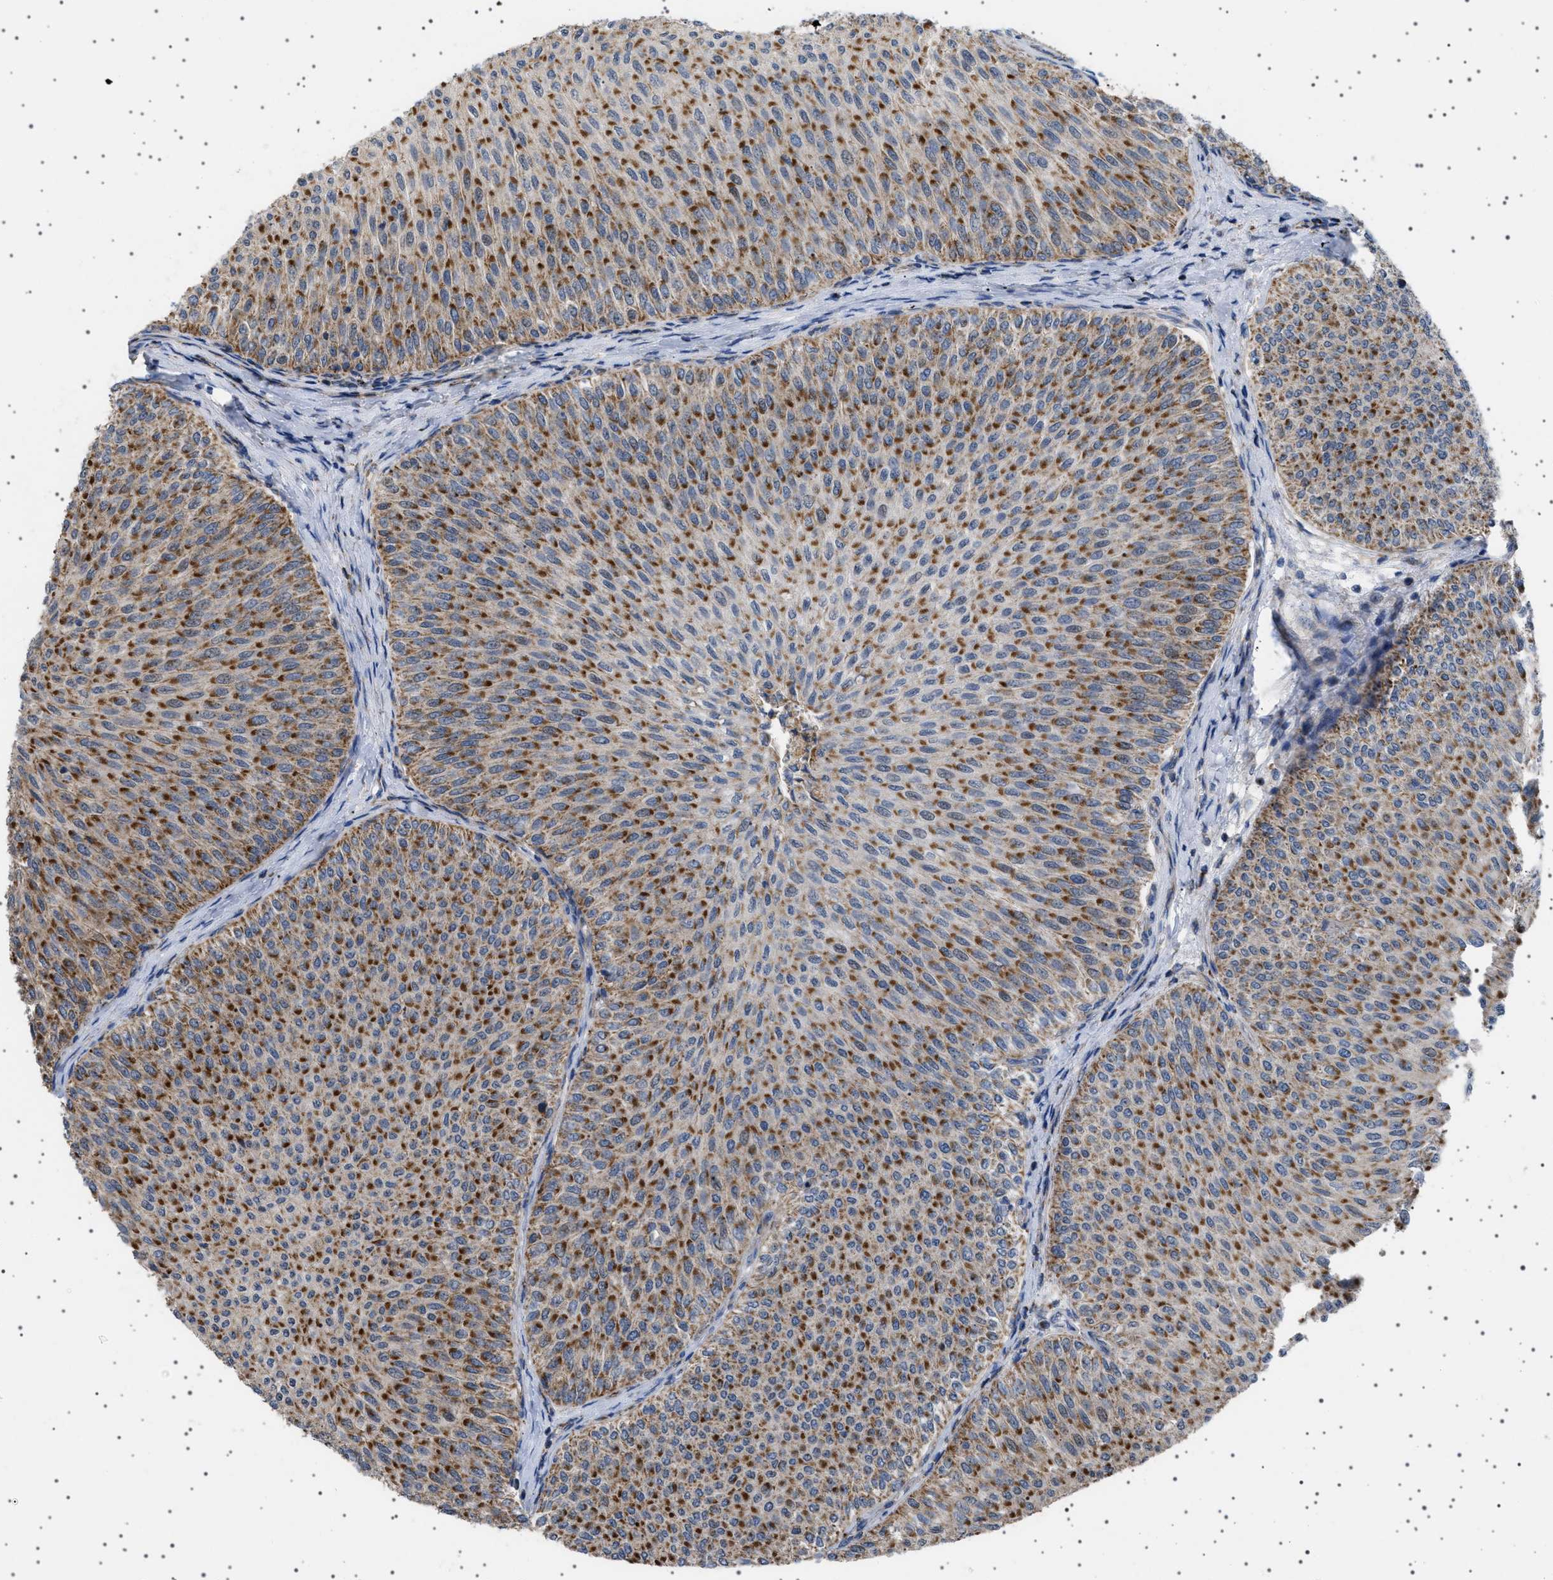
{"staining": {"intensity": "strong", "quantity": ">75%", "location": "cytoplasmic/membranous"}, "tissue": "urothelial cancer", "cell_type": "Tumor cells", "image_type": "cancer", "snomed": [{"axis": "morphology", "description": "Urothelial carcinoma, Low grade"}, {"axis": "topography", "description": "Urinary bladder"}], "caption": "Protein expression analysis of urothelial carcinoma (low-grade) displays strong cytoplasmic/membranous expression in approximately >75% of tumor cells.", "gene": "UBXN8", "patient": {"sex": "male", "age": 78}}